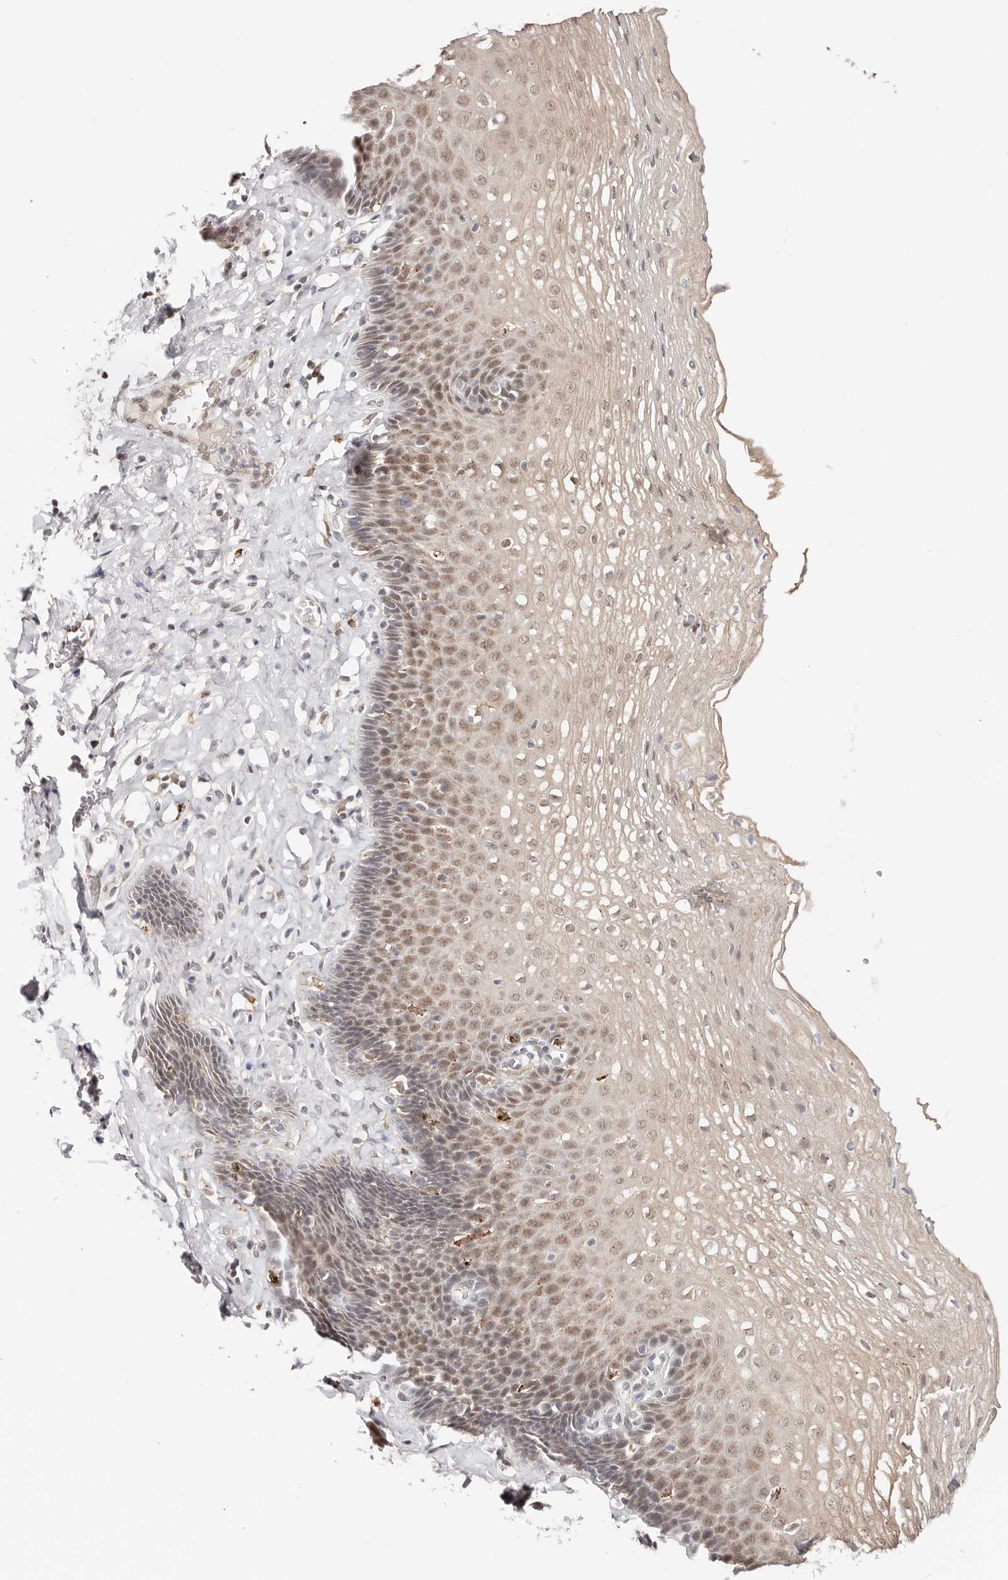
{"staining": {"intensity": "weak", "quantity": "25%-75%", "location": "nuclear"}, "tissue": "esophagus", "cell_type": "Squamous epithelial cells", "image_type": "normal", "snomed": [{"axis": "morphology", "description": "Normal tissue, NOS"}, {"axis": "topography", "description": "Esophagus"}], "caption": "About 25%-75% of squamous epithelial cells in normal human esophagus exhibit weak nuclear protein staining as visualized by brown immunohistochemical staining.", "gene": "VIPAS39", "patient": {"sex": "female", "age": 66}}